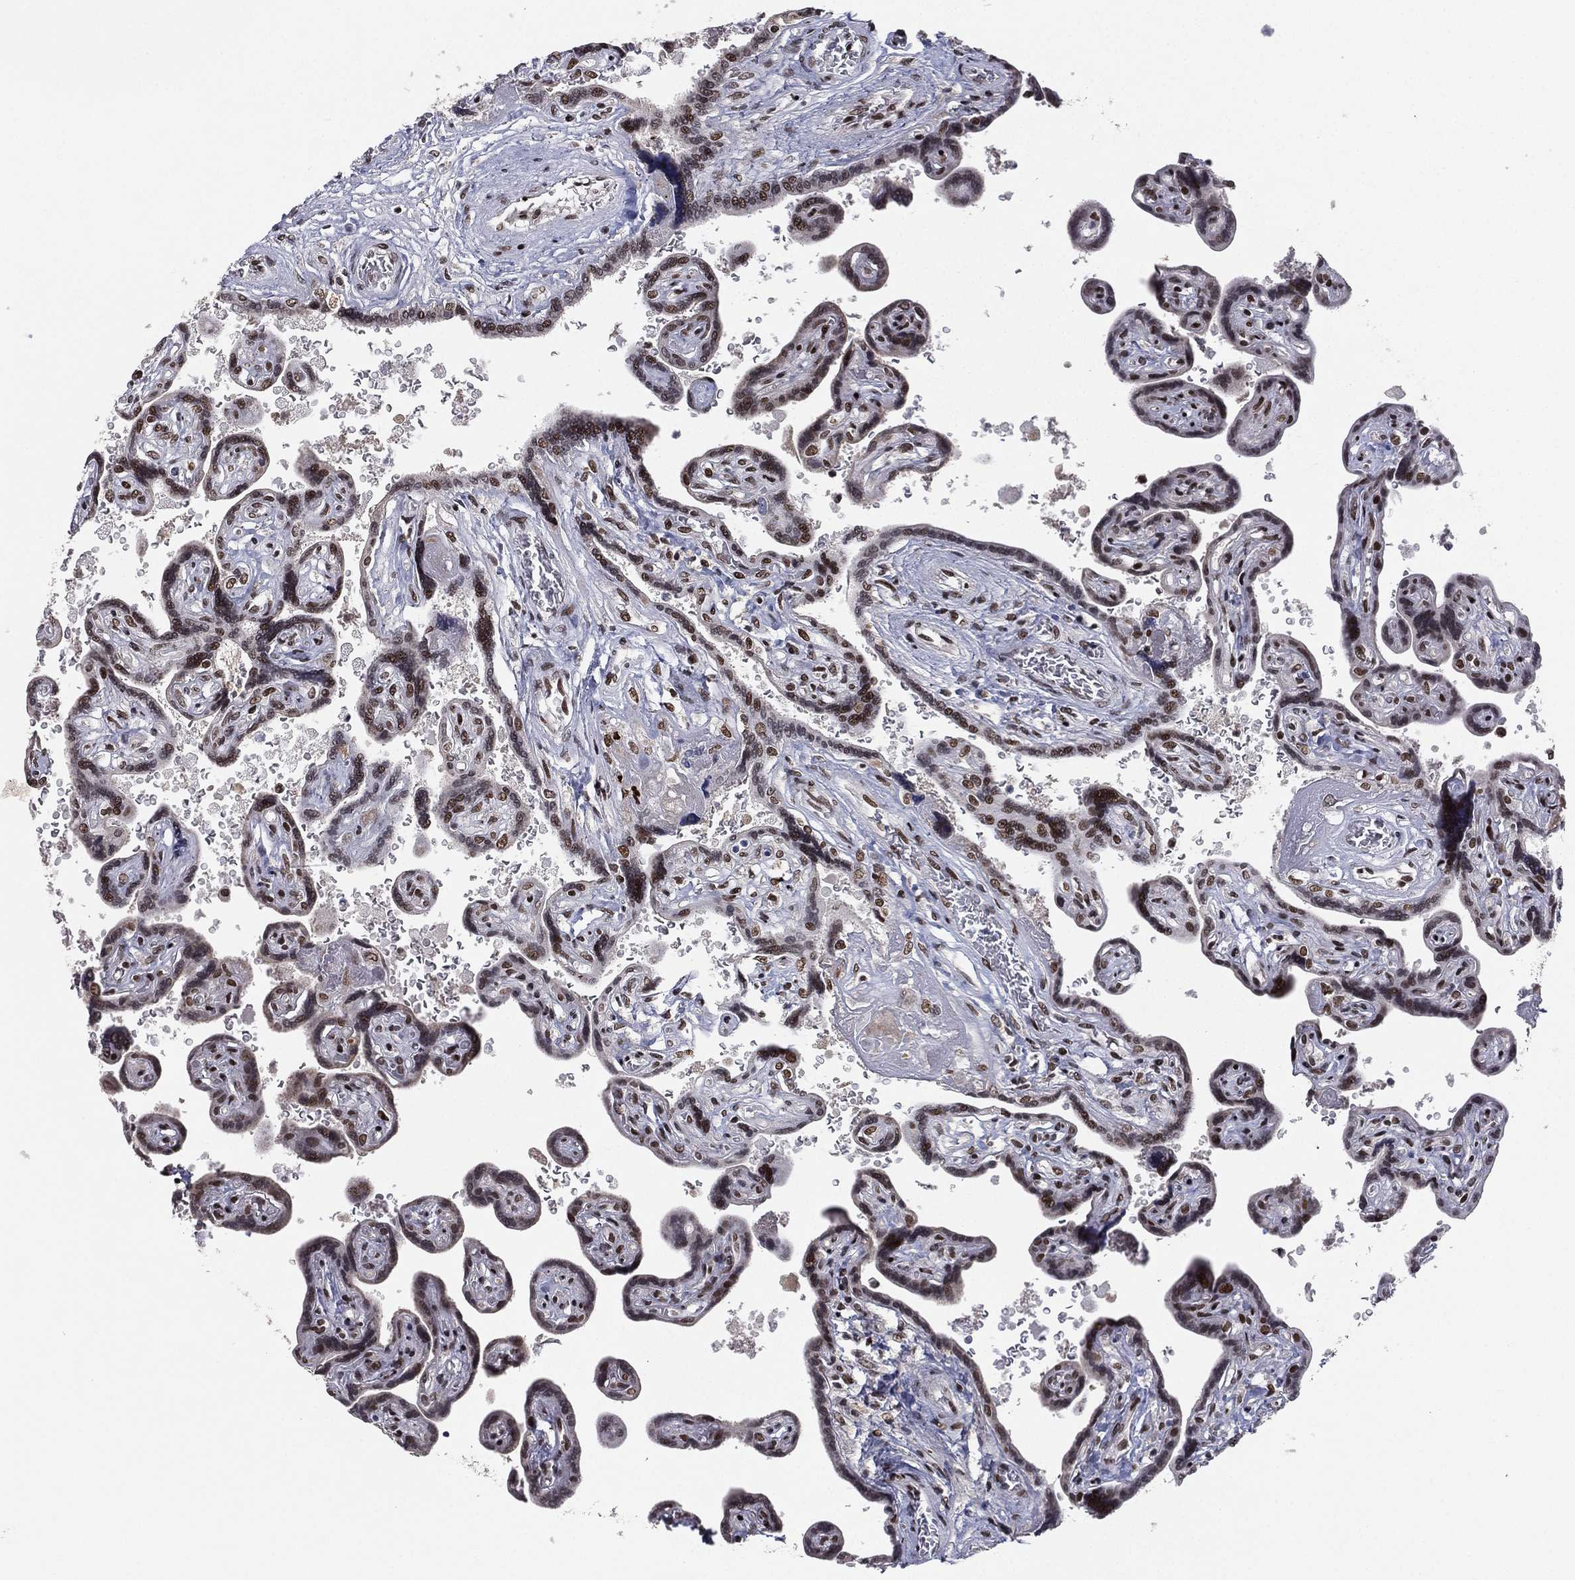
{"staining": {"intensity": "strong", "quantity": ">75%", "location": "nuclear"}, "tissue": "placenta", "cell_type": "Decidual cells", "image_type": "normal", "snomed": [{"axis": "morphology", "description": "Normal tissue, NOS"}, {"axis": "topography", "description": "Placenta"}], "caption": "Decidual cells reveal high levels of strong nuclear staining in approximately >75% of cells in normal human placenta. Nuclei are stained in blue.", "gene": "RTF1", "patient": {"sex": "female", "age": 32}}